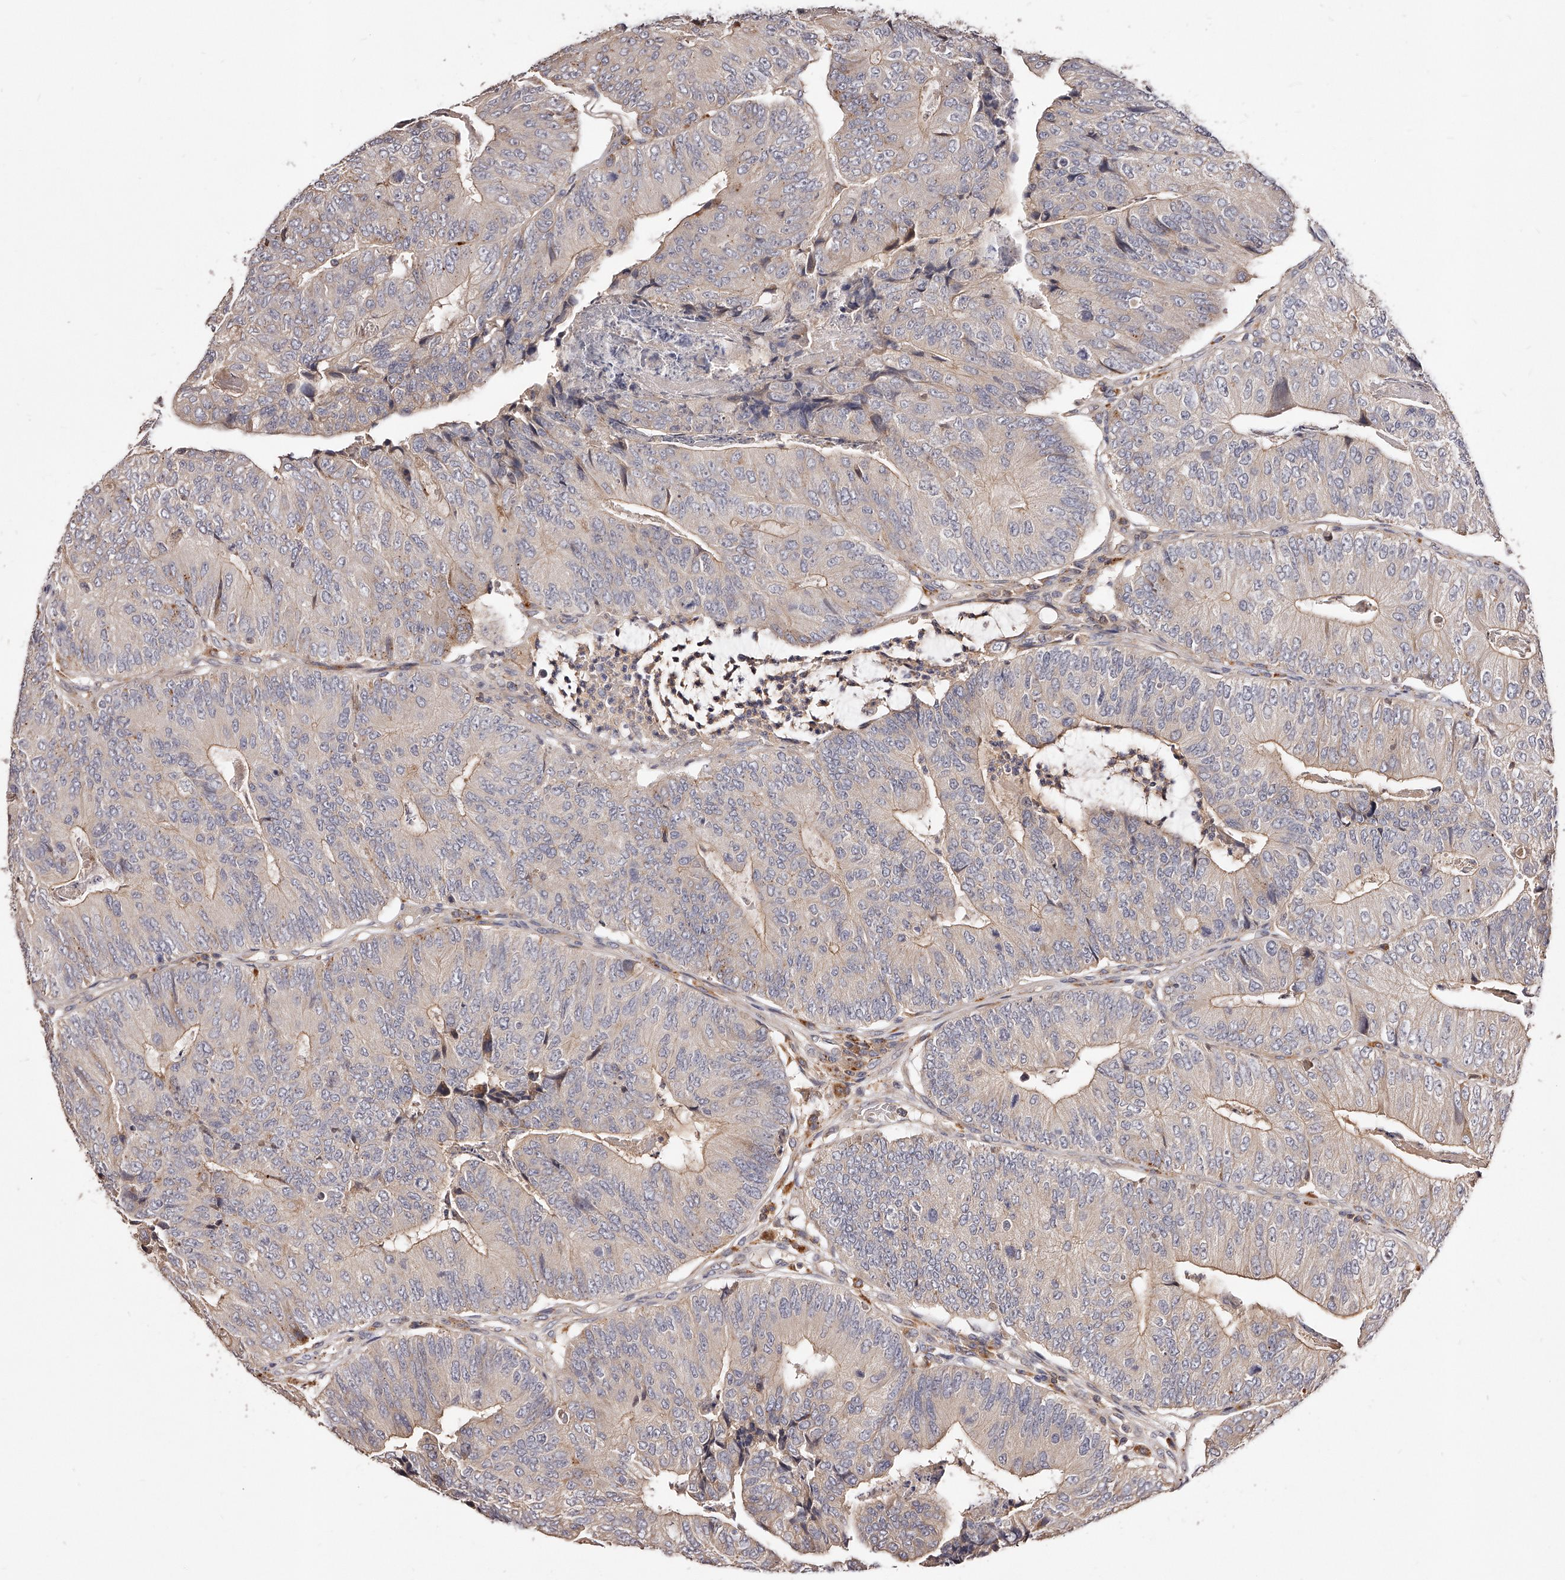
{"staining": {"intensity": "weak", "quantity": "<25%", "location": "cytoplasmic/membranous"}, "tissue": "colorectal cancer", "cell_type": "Tumor cells", "image_type": "cancer", "snomed": [{"axis": "morphology", "description": "Adenocarcinoma, NOS"}, {"axis": "topography", "description": "Colon"}], "caption": "DAB (3,3'-diaminobenzidine) immunohistochemical staining of colorectal cancer exhibits no significant expression in tumor cells.", "gene": "PHACTR1", "patient": {"sex": "female", "age": 67}}